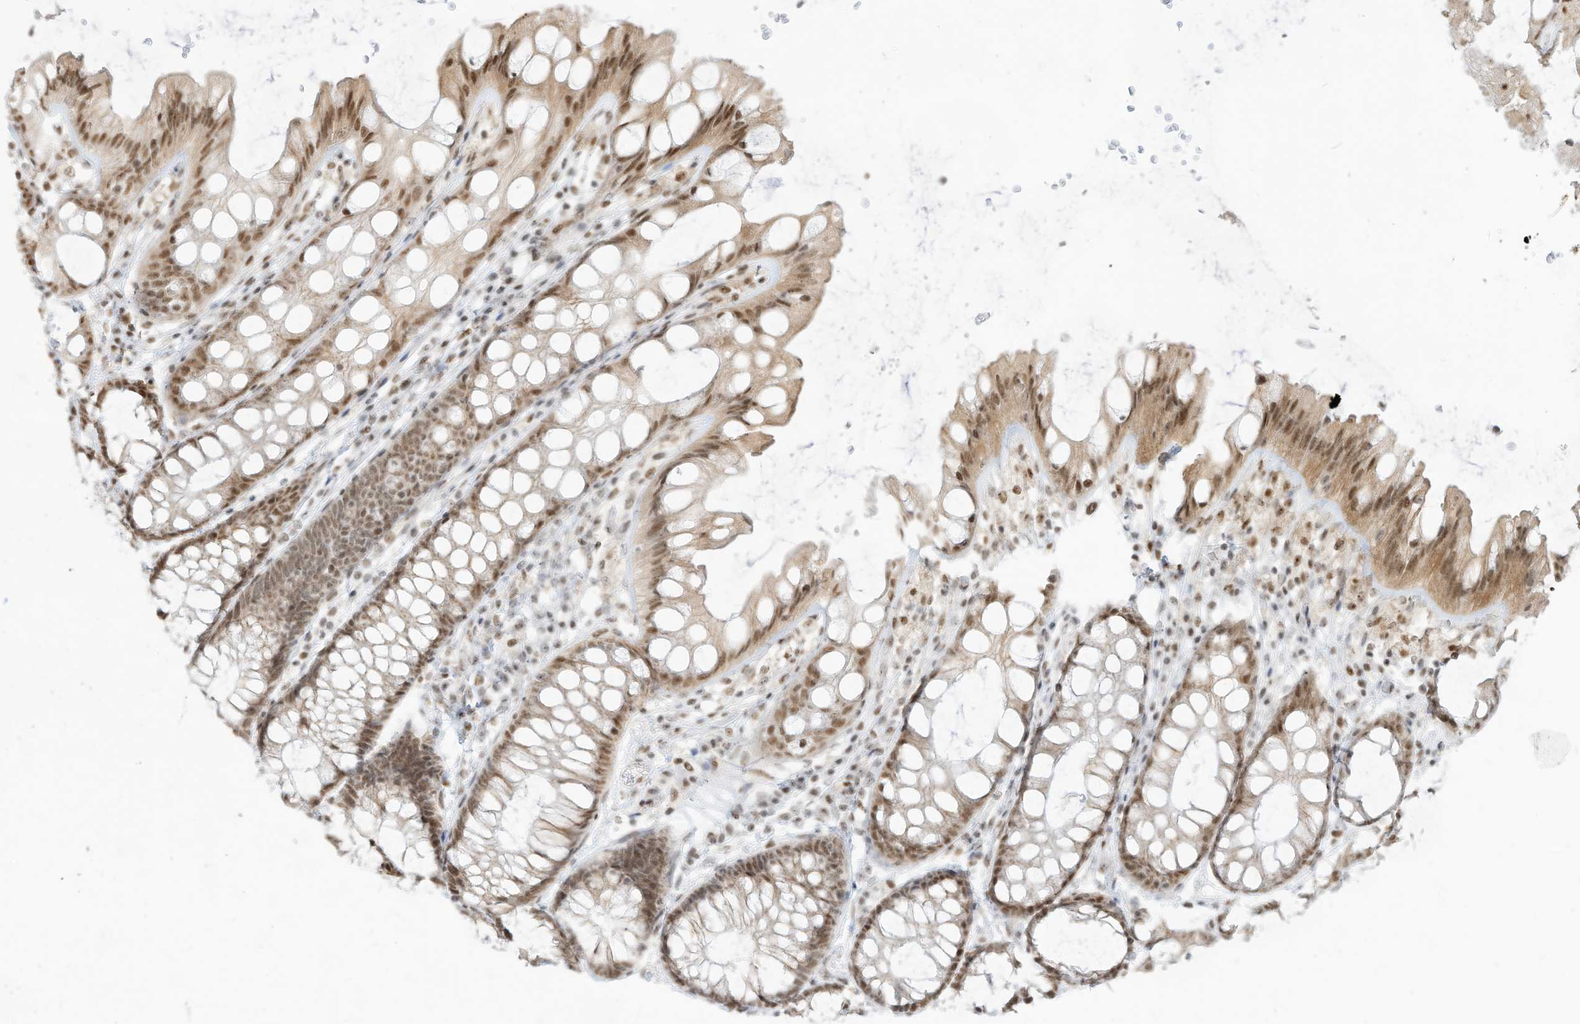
{"staining": {"intensity": "moderate", "quantity": ">75%", "location": "nuclear"}, "tissue": "colon", "cell_type": "Endothelial cells", "image_type": "normal", "snomed": [{"axis": "morphology", "description": "Normal tissue, NOS"}, {"axis": "topography", "description": "Colon"}], "caption": "Moderate nuclear staining is present in approximately >75% of endothelial cells in normal colon.", "gene": "NHSL1", "patient": {"sex": "male", "age": 47}}